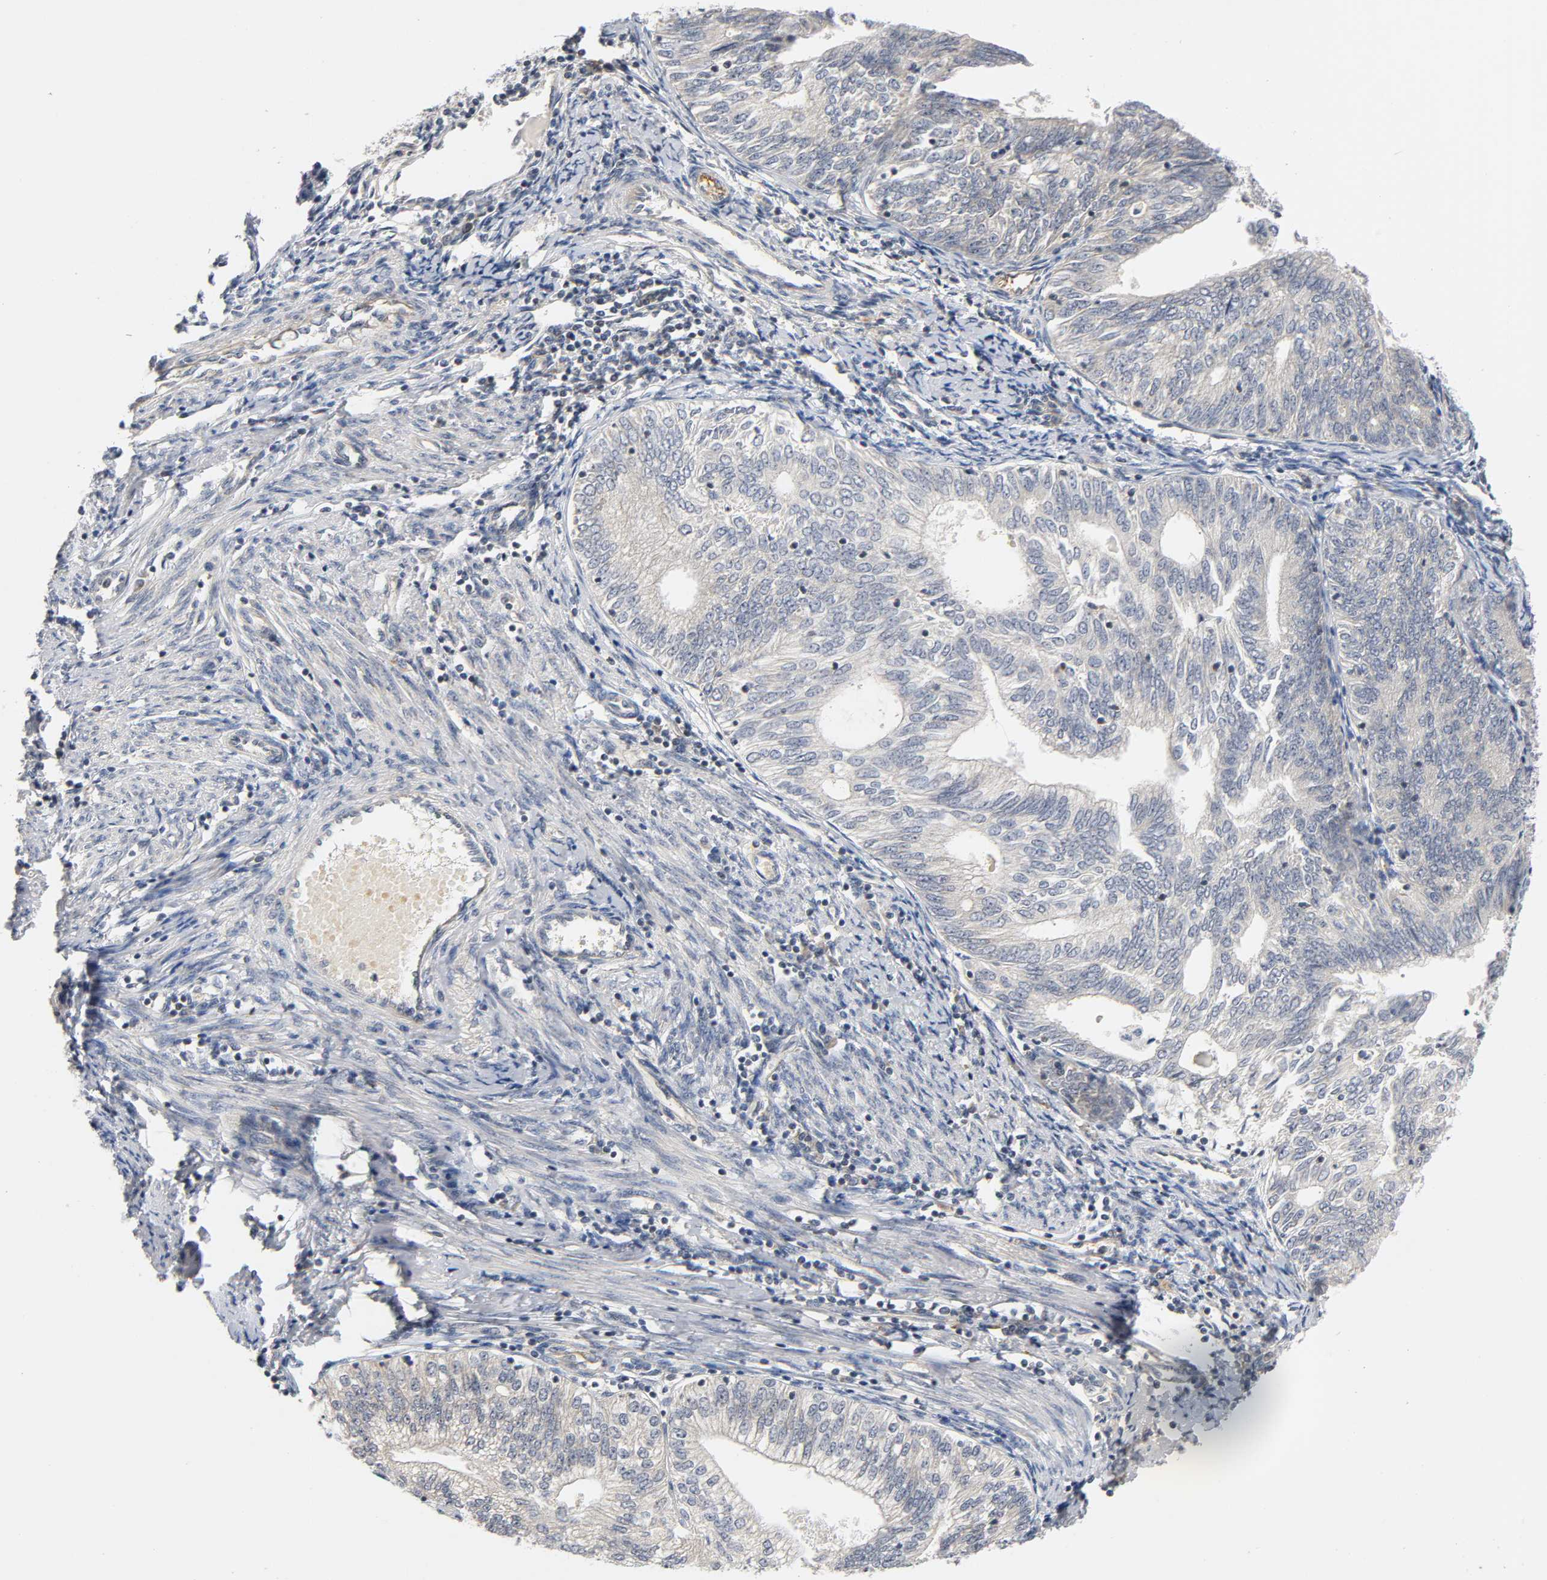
{"staining": {"intensity": "negative", "quantity": "none", "location": "none"}, "tissue": "endometrial cancer", "cell_type": "Tumor cells", "image_type": "cancer", "snomed": [{"axis": "morphology", "description": "Adenocarcinoma, NOS"}, {"axis": "topography", "description": "Endometrium"}], "caption": "This is an immunohistochemistry (IHC) image of endometrial cancer (adenocarcinoma). There is no expression in tumor cells.", "gene": "NRP1", "patient": {"sex": "female", "age": 69}}